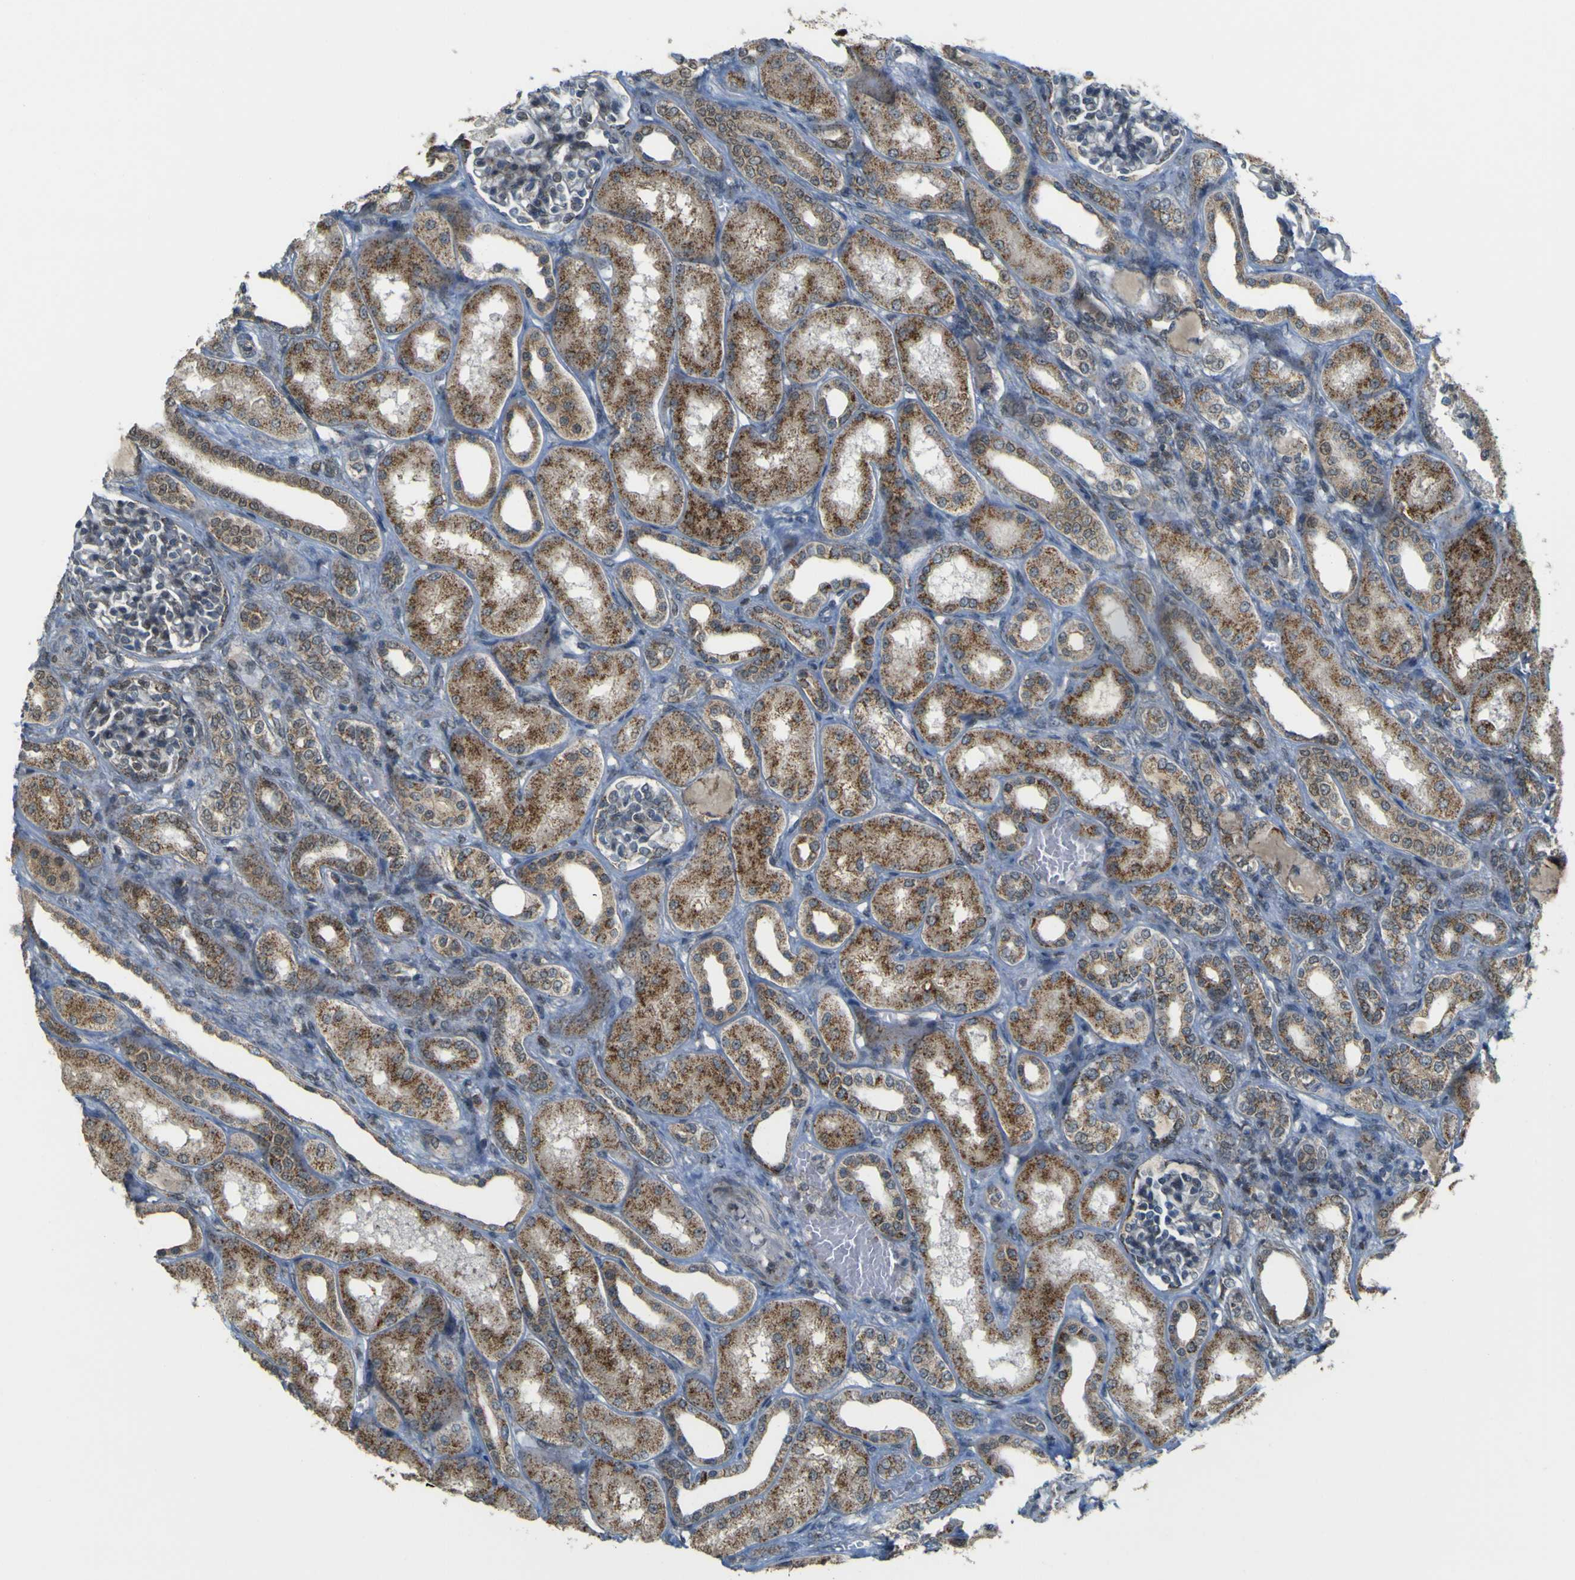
{"staining": {"intensity": "weak", "quantity": "<25%", "location": "cytoplasmic/membranous"}, "tissue": "kidney", "cell_type": "Cells in glomeruli", "image_type": "normal", "snomed": [{"axis": "morphology", "description": "Normal tissue, NOS"}, {"axis": "topography", "description": "Kidney"}], "caption": "DAB (3,3'-diaminobenzidine) immunohistochemical staining of normal kidney shows no significant staining in cells in glomeruli. (Immunohistochemistry (ihc), brightfield microscopy, high magnification).", "gene": "ACBD5", "patient": {"sex": "male", "age": 7}}